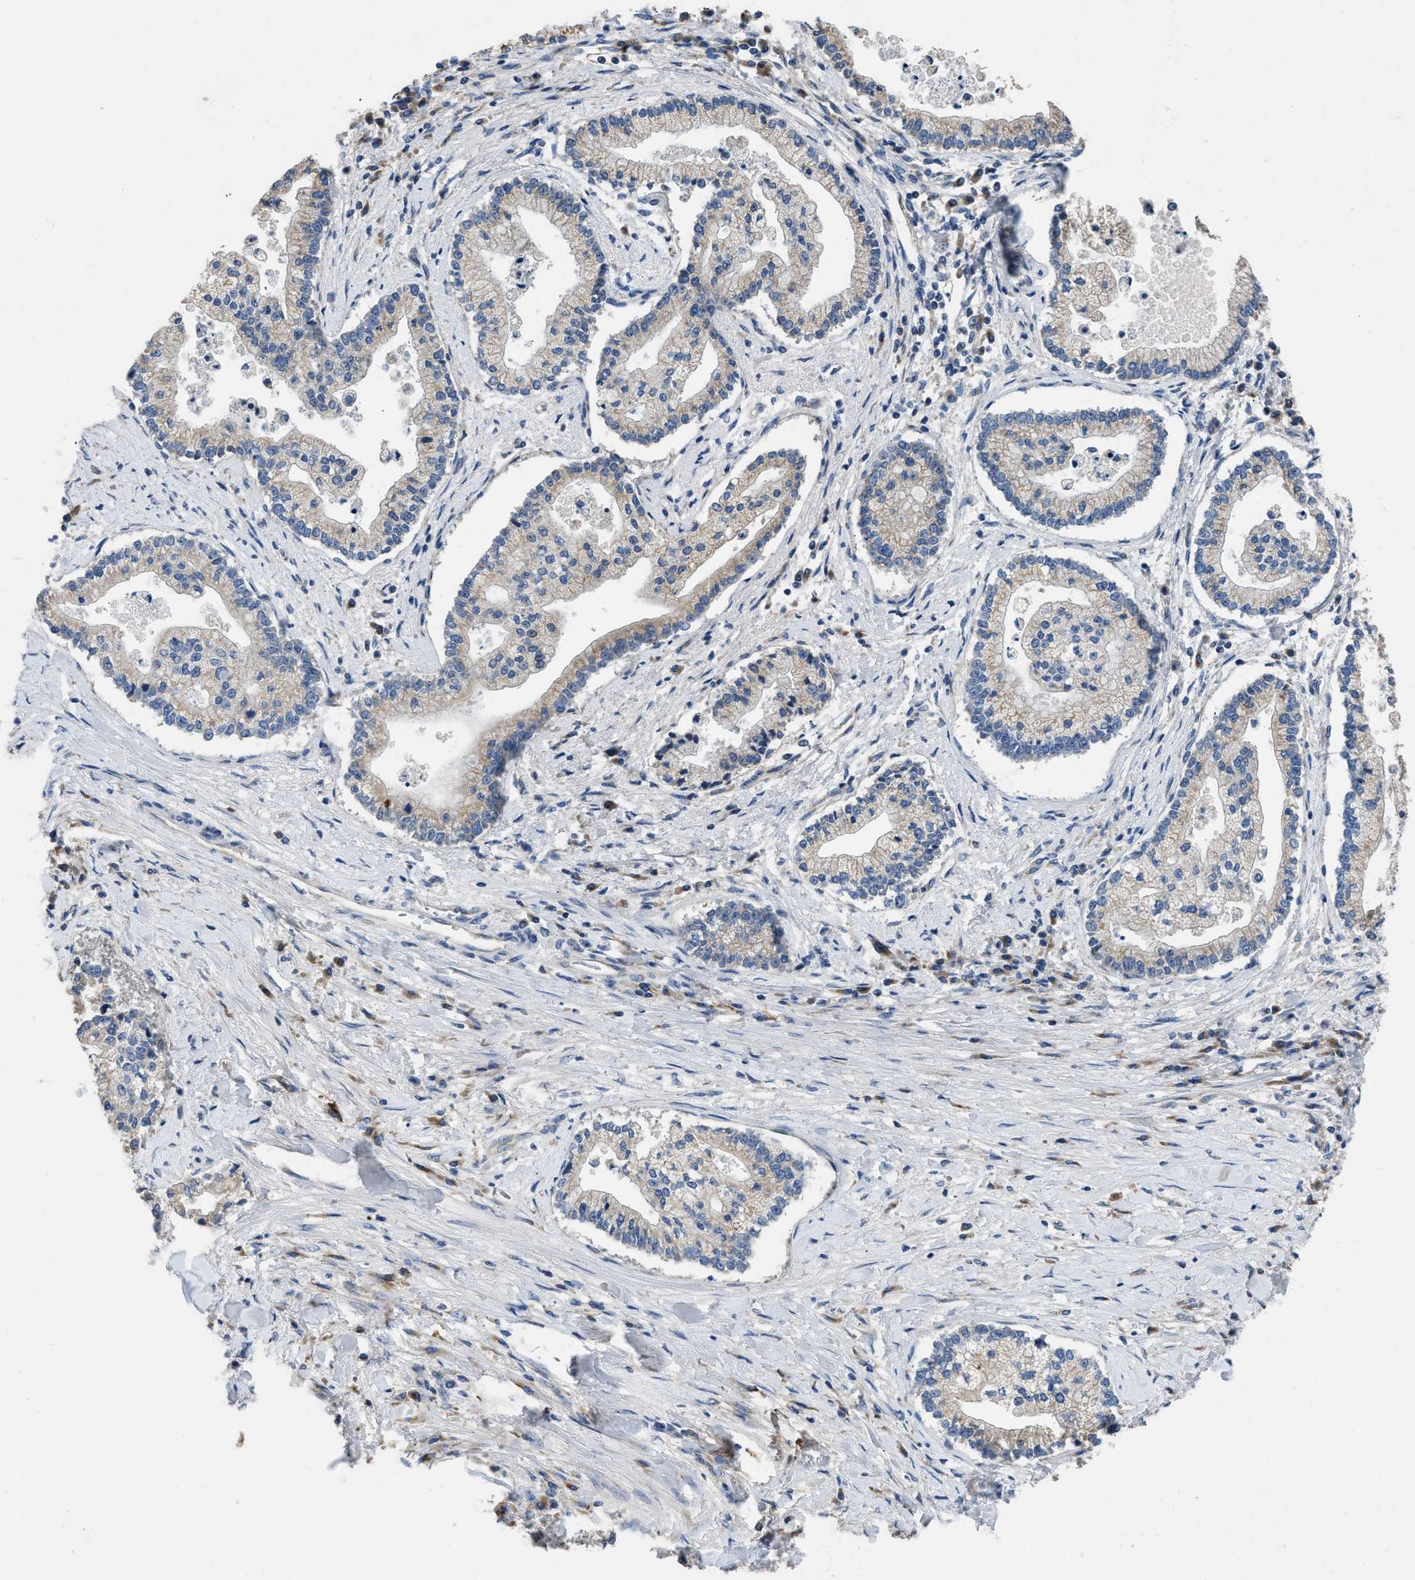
{"staining": {"intensity": "negative", "quantity": "none", "location": "none"}, "tissue": "liver cancer", "cell_type": "Tumor cells", "image_type": "cancer", "snomed": [{"axis": "morphology", "description": "Cholangiocarcinoma"}, {"axis": "topography", "description": "Liver"}], "caption": "This is an immunohistochemistry (IHC) photomicrograph of liver cholangiocarcinoma. There is no expression in tumor cells.", "gene": "GGCX", "patient": {"sex": "male", "age": 50}}